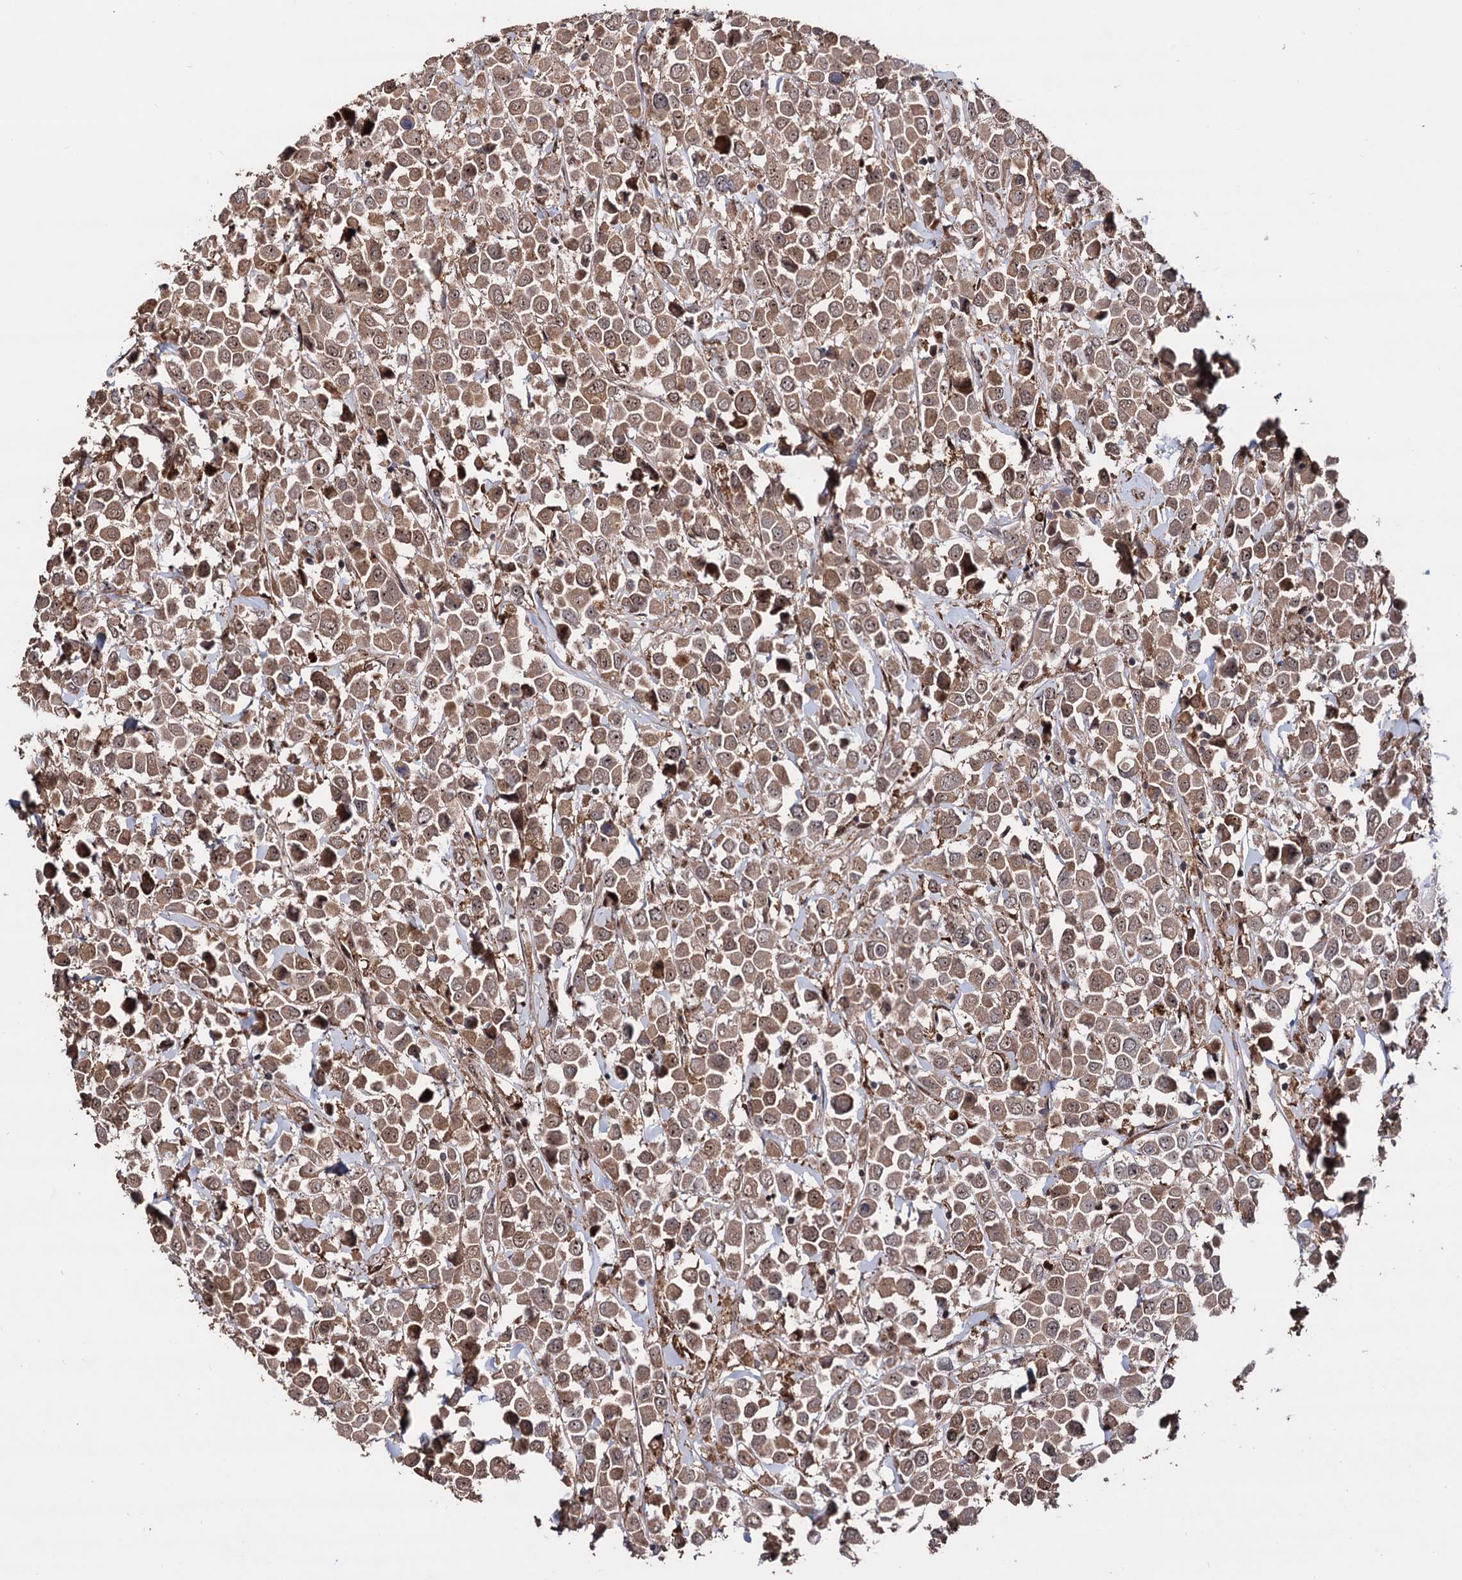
{"staining": {"intensity": "moderate", "quantity": ">75%", "location": "cytoplasmic/membranous,nuclear"}, "tissue": "breast cancer", "cell_type": "Tumor cells", "image_type": "cancer", "snomed": [{"axis": "morphology", "description": "Duct carcinoma"}, {"axis": "topography", "description": "Breast"}], "caption": "The photomicrograph demonstrates immunohistochemical staining of breast cancer (infiltrating ductal carcinoma). There is moderate cytoplasmic/membranous and nuclear staining is present in approximately >75% of tumor cells.", "gene": "PIGB", "patient": {"sex": "female", "age": 61}}